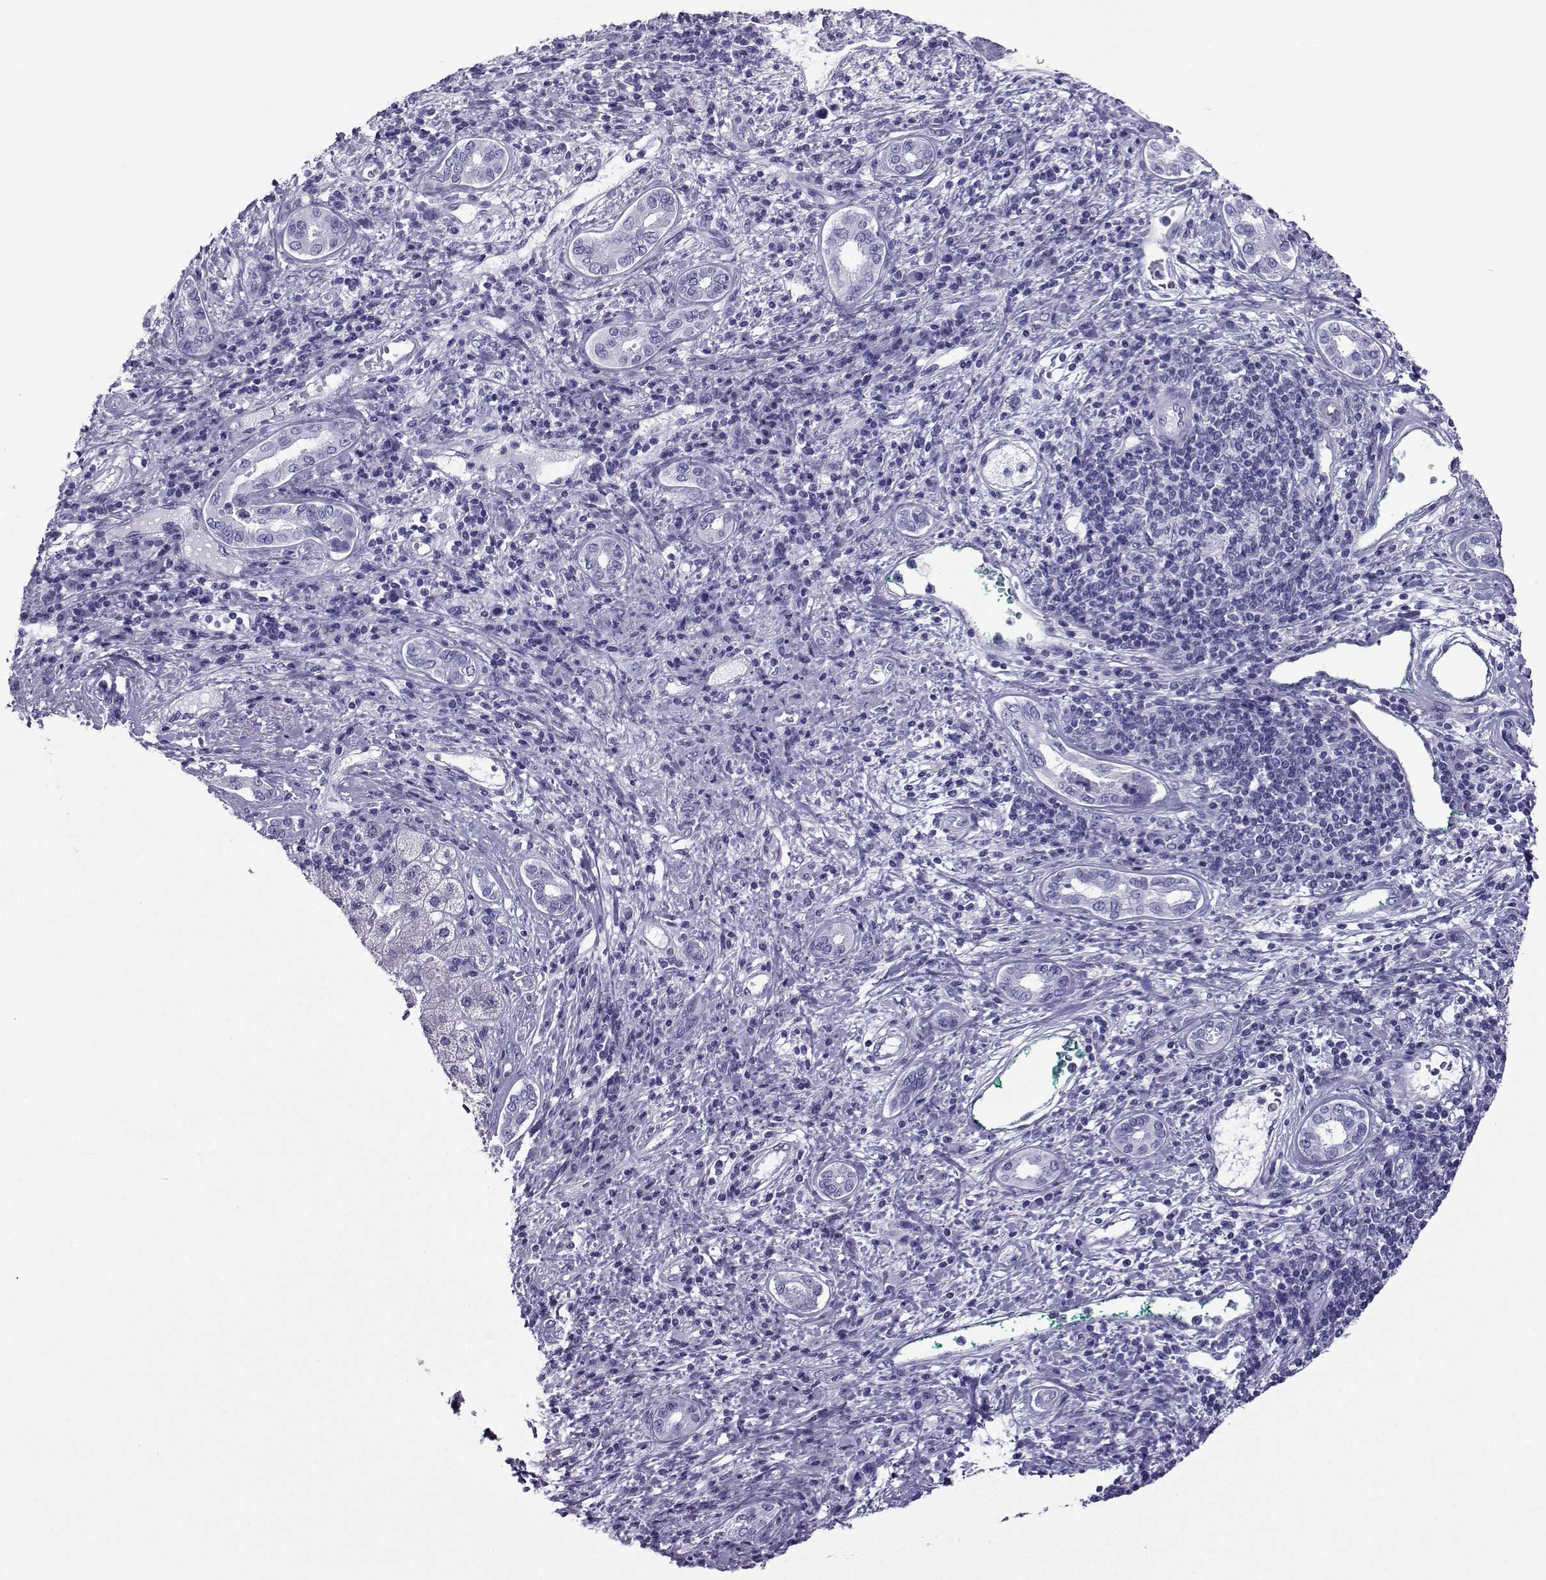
{"staining": {"intensity": "negative", "quantity": "none", "location": "none"}, "tissue": "liver cancer", "cell_type": "Tumor cells", "image_type": "cancer", "snomed": [{"axis": "morphology", "description": "Carcinoma, Hepatocellular, NOS"}, {"axis": "topography", "description": "Liver"}], "caption": "The micrograph demonstrates no staining of tumor cells in liver hepatocellular carcinoma.", "gene": "CD109", "patient": {"sex": "male", "age": 65}}